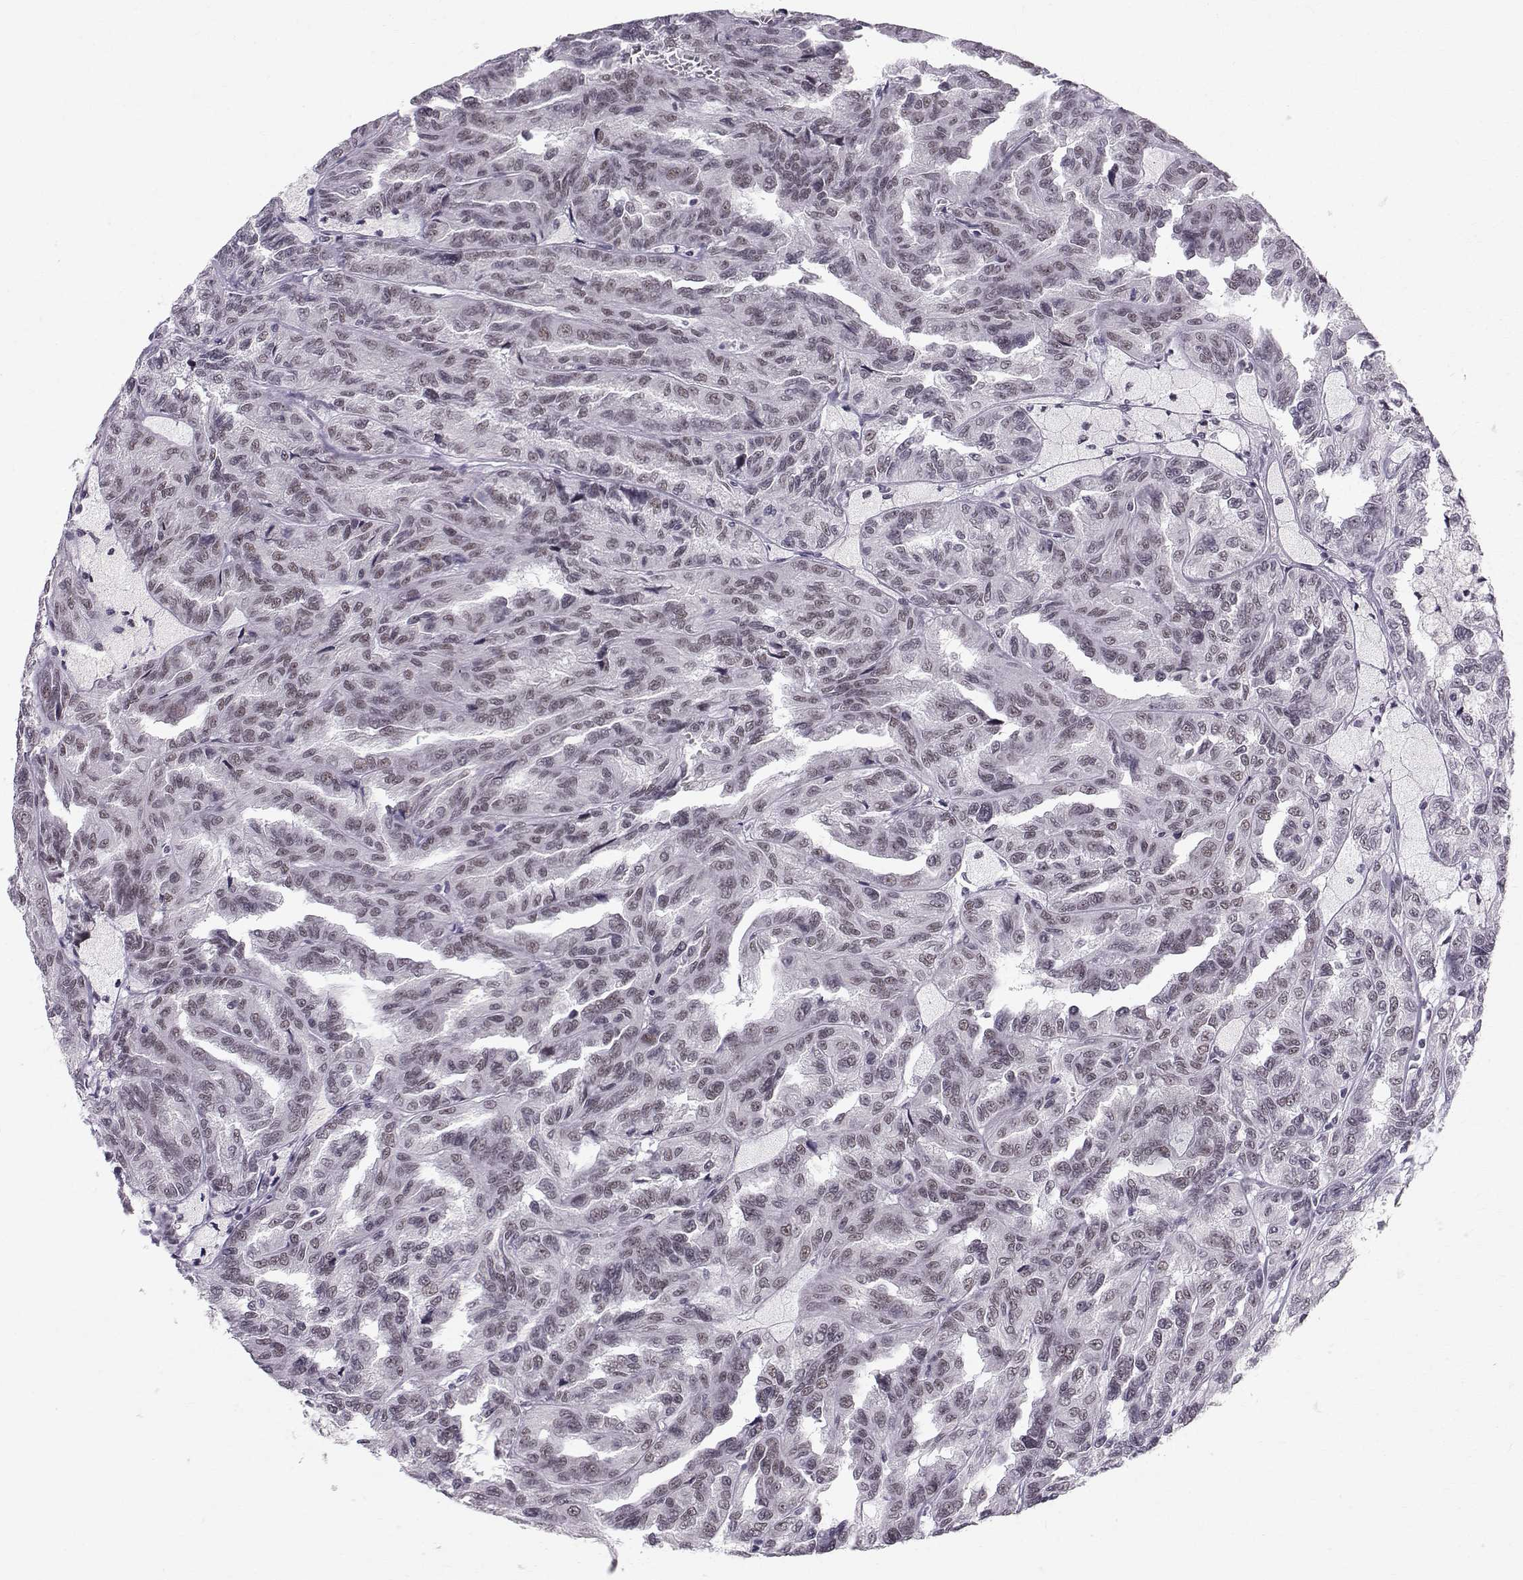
{"staining": {"intensity": "weak", "quantity": "25%-75%", "location": "nuclear"}, "tissue": "renal cancer", "cell_type": "Tumor cells", "image_type": "cancer", "snomed": [{"axis": "morphology", "description": "Adenocarcinoma, NOS"}, {"axis": "topography", "description": "Kidney"}], "caption": "Adenocarcinoma (renal) tissue displays weak nuclear staining in approximately 25%-75% of tumor cells", "gene": "RPP38", "patient": {"sex": "male", "age": 79}}